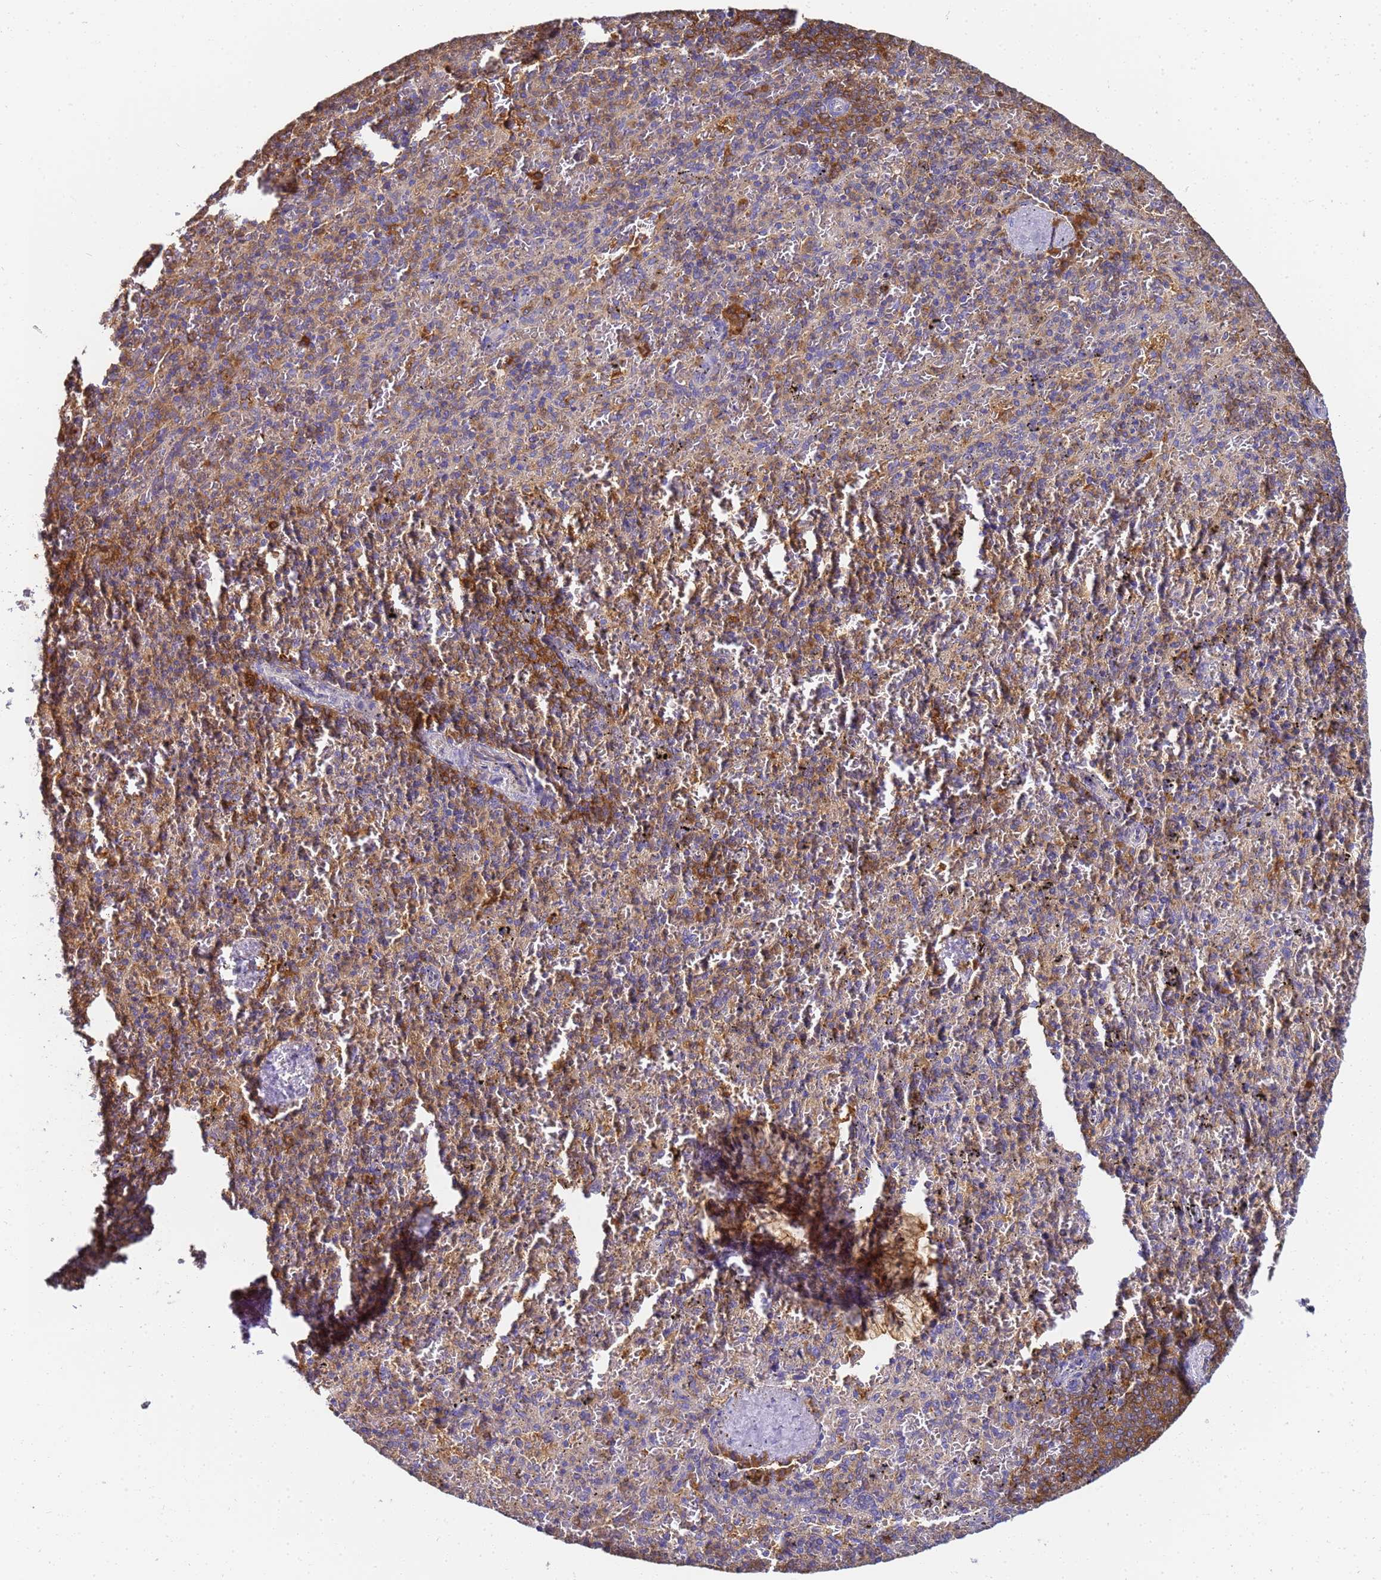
{"staining": {"intensity": "moderate", "quantity": "<25%", "location": "cytoplasmic/membranous"}, "tissue": "spleen", "cell_type": "Cells in red pulp", "image_type": "normal", "snomed": [{"axis": "morphology", "description": "Normal tissue, NOS"}, {"axis": "topography", "description": "Spleen"}], "caption": "This is a micrograph of immunohistochemistry (IHC) staining of normal spleen, which shows moderate staining in the cytoplasmic/membranous of cells in red pulp.", "gene": "NME1", "patient": {"sex": "male", "age": 82}}